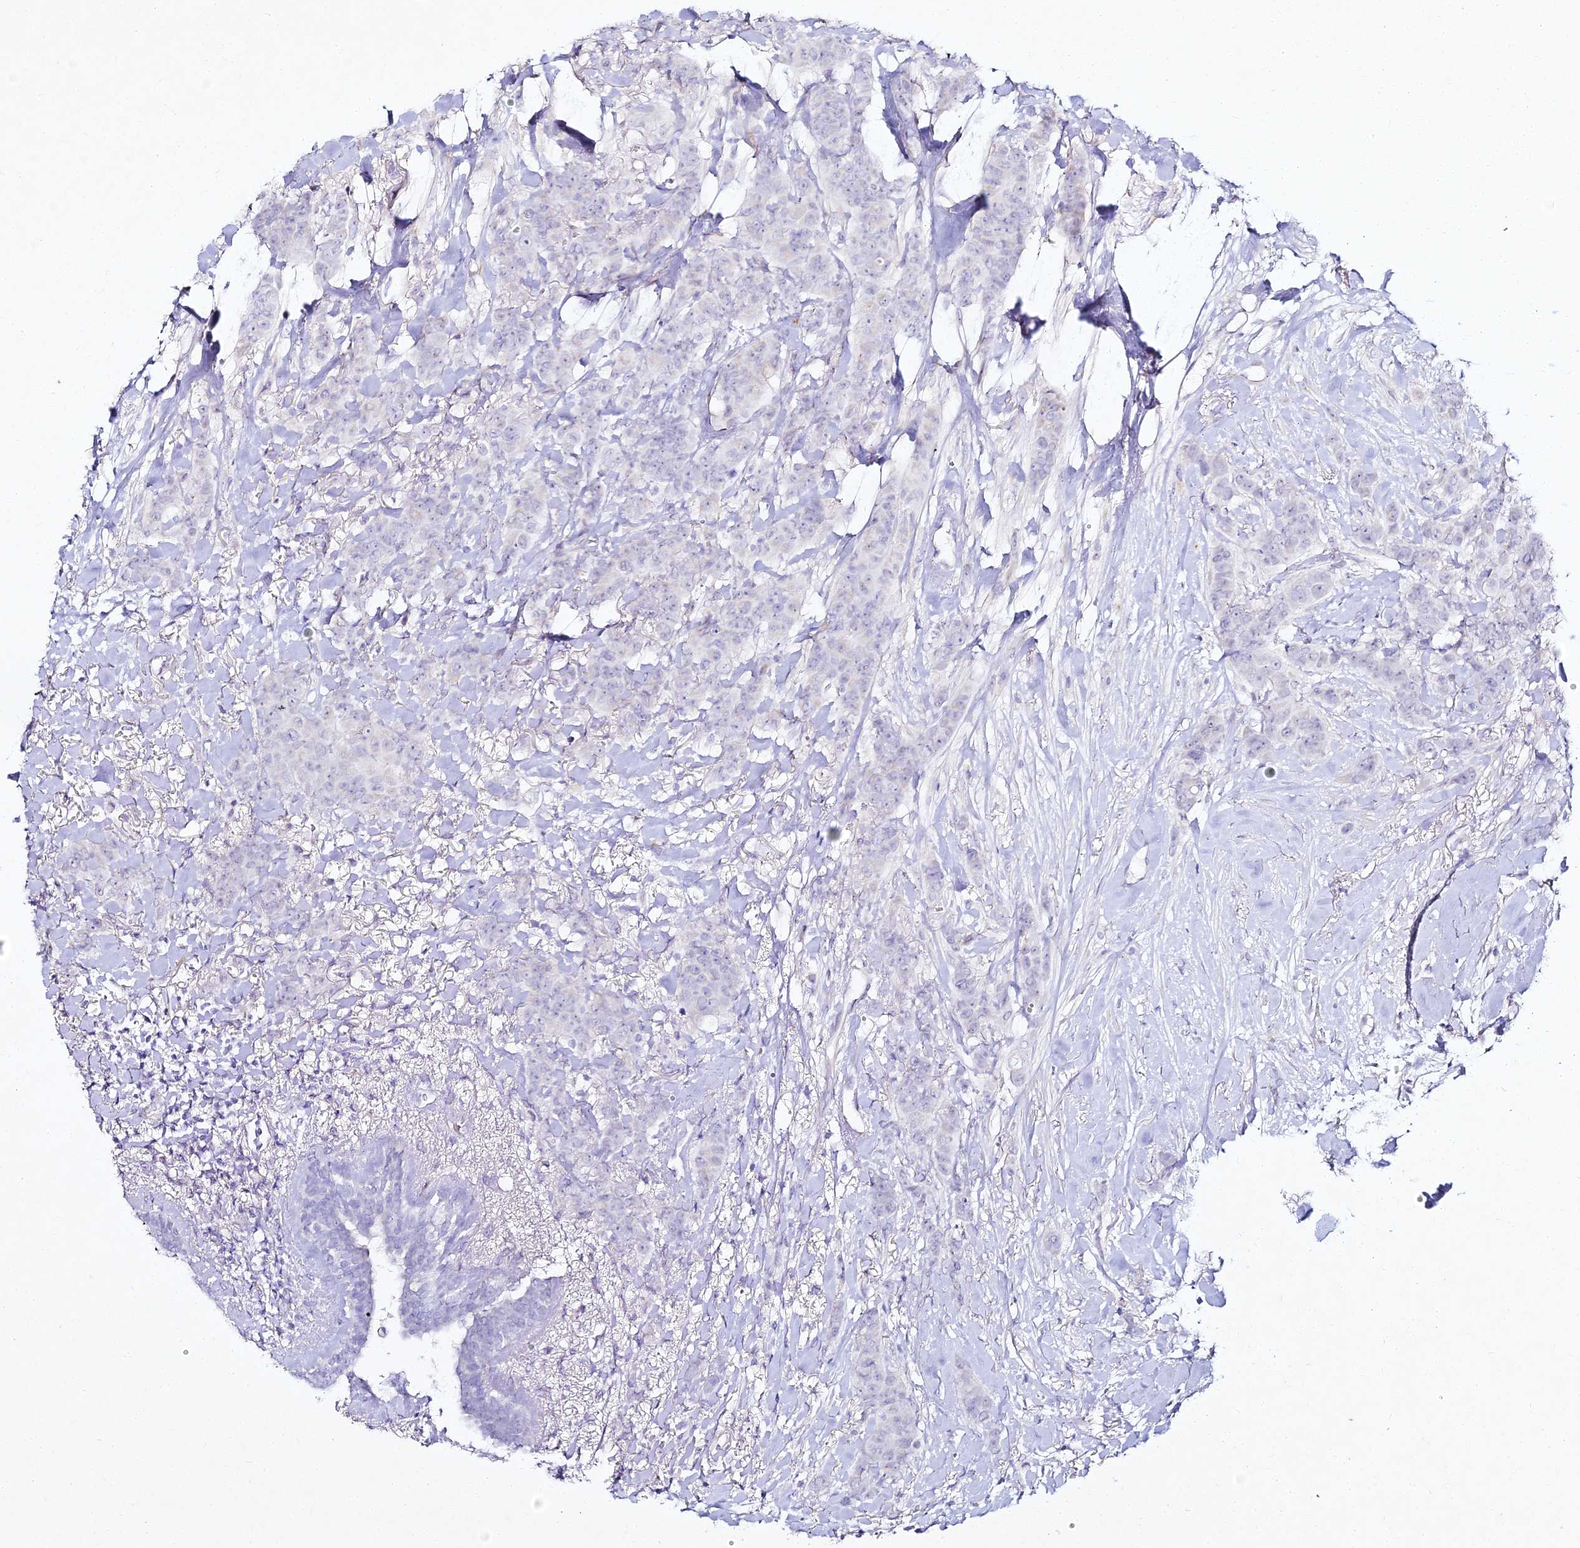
{"staining": {"intensity": "negative", "quantity": "none", "location": "none"}, "tissue": "breast cancer", "cell_type": "Tumor cells", "image_type": "cancer", "snomed": [{"axis": "morphology", "description": "Duct carcinoma"}, {"axis": "topography", "description": "Breast"}], "caption": "IHC micrograph of neoplastic tissue: invasive ductal carcinoma (breast) stained with DAB (3,3'-diaminobenzidine) displays no significant protein positivity in tumor cells.", "gene": "ALPG", "patient": {"sex": "female", "age": 40}}